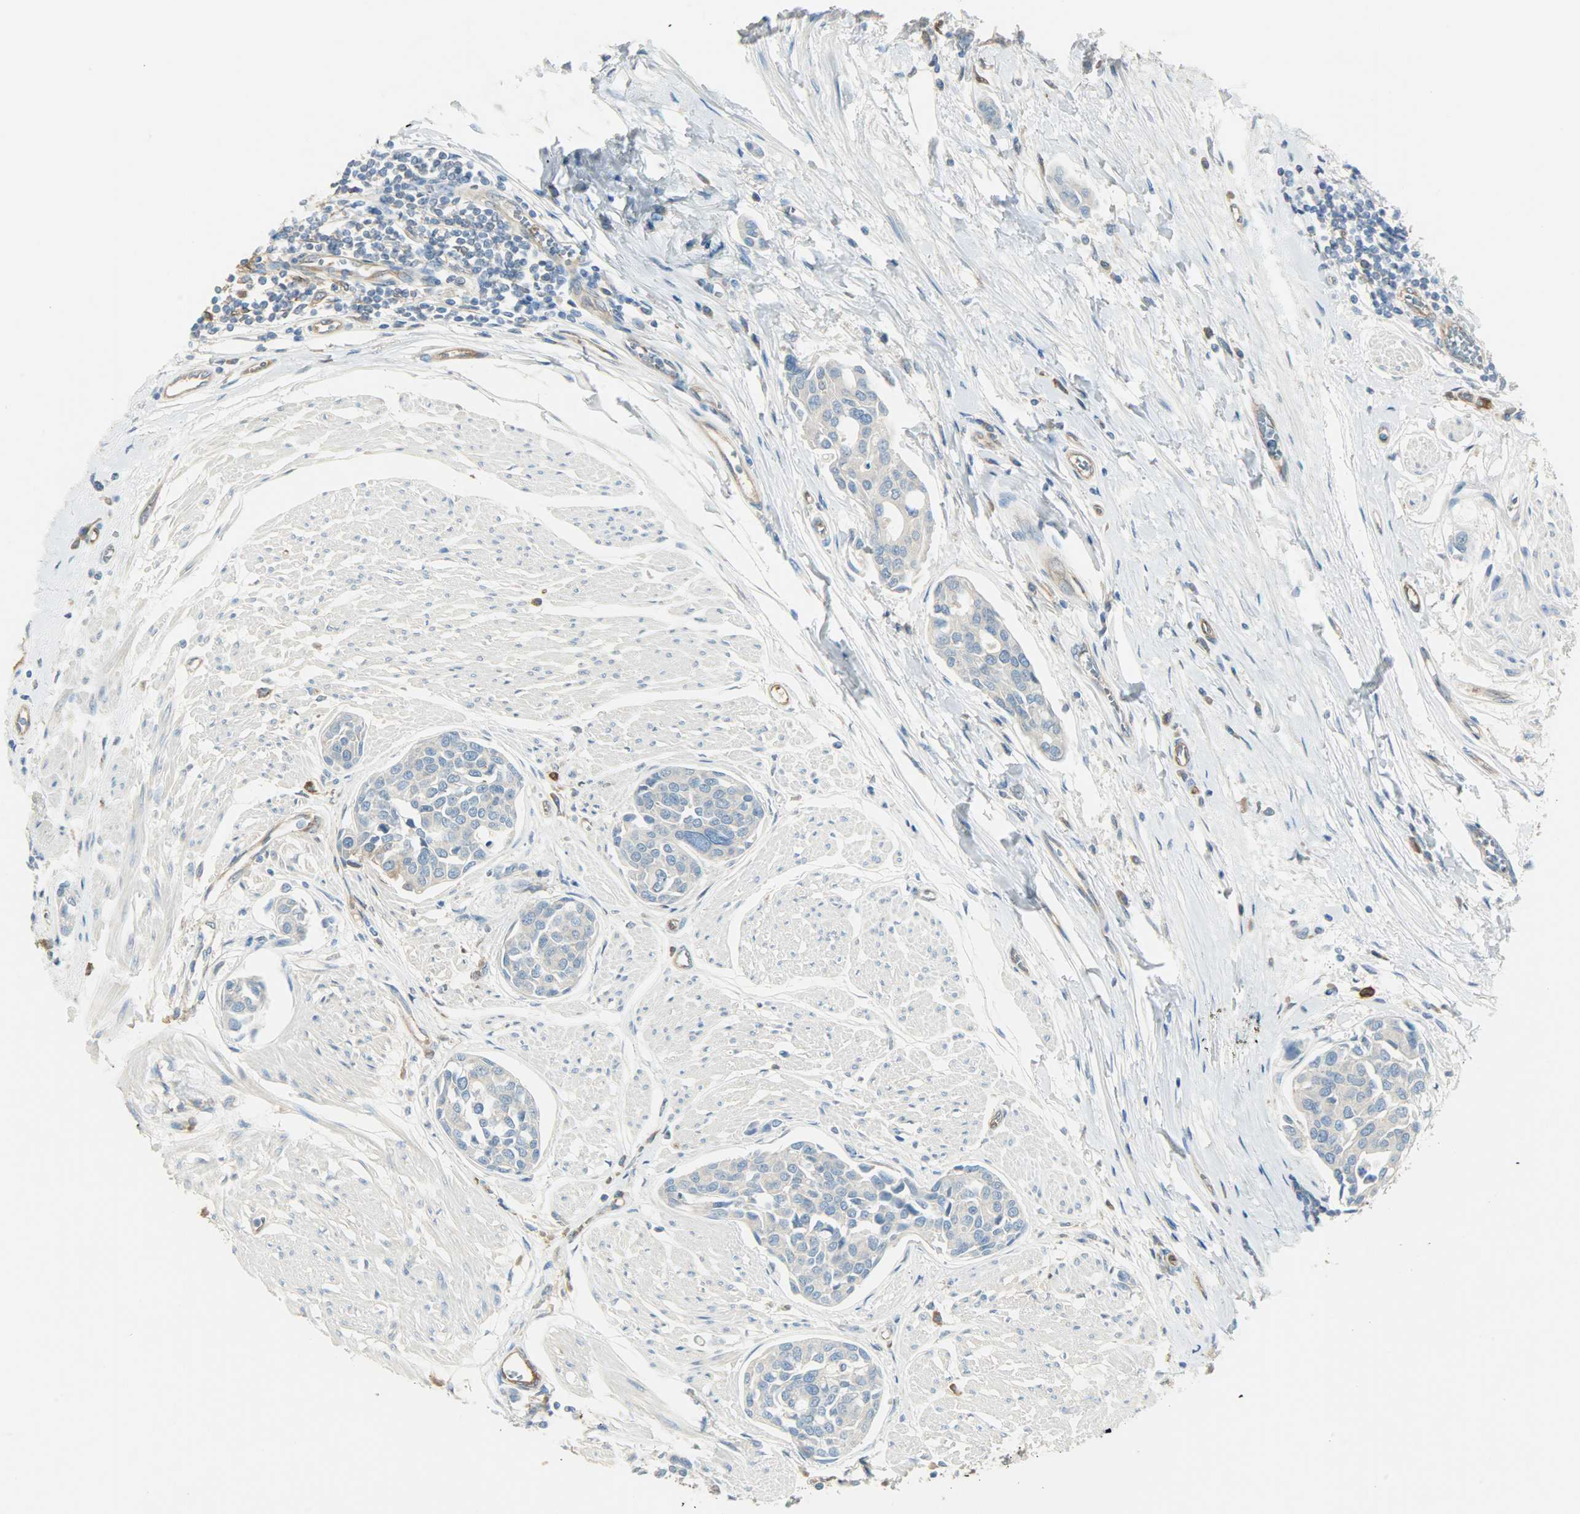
{"staining": {"intensity": "negative", "quantity": "none", "location": "none"}, "tissue": "urothelial cancer", "cell_type": "Tumor cells", "image_type": "cancer", "snomed": [{"axis": "morphology", "description": "Urothelial carcinoma, High grade"}, {"axis": "topography", "description": "Urinary bladder"}], "caption": "Micrograph shows no significant protein positivity in tumor cells of urothelial cancer.", "gene": "WARS1", "patient": {"sex": "male", "age": 78}}